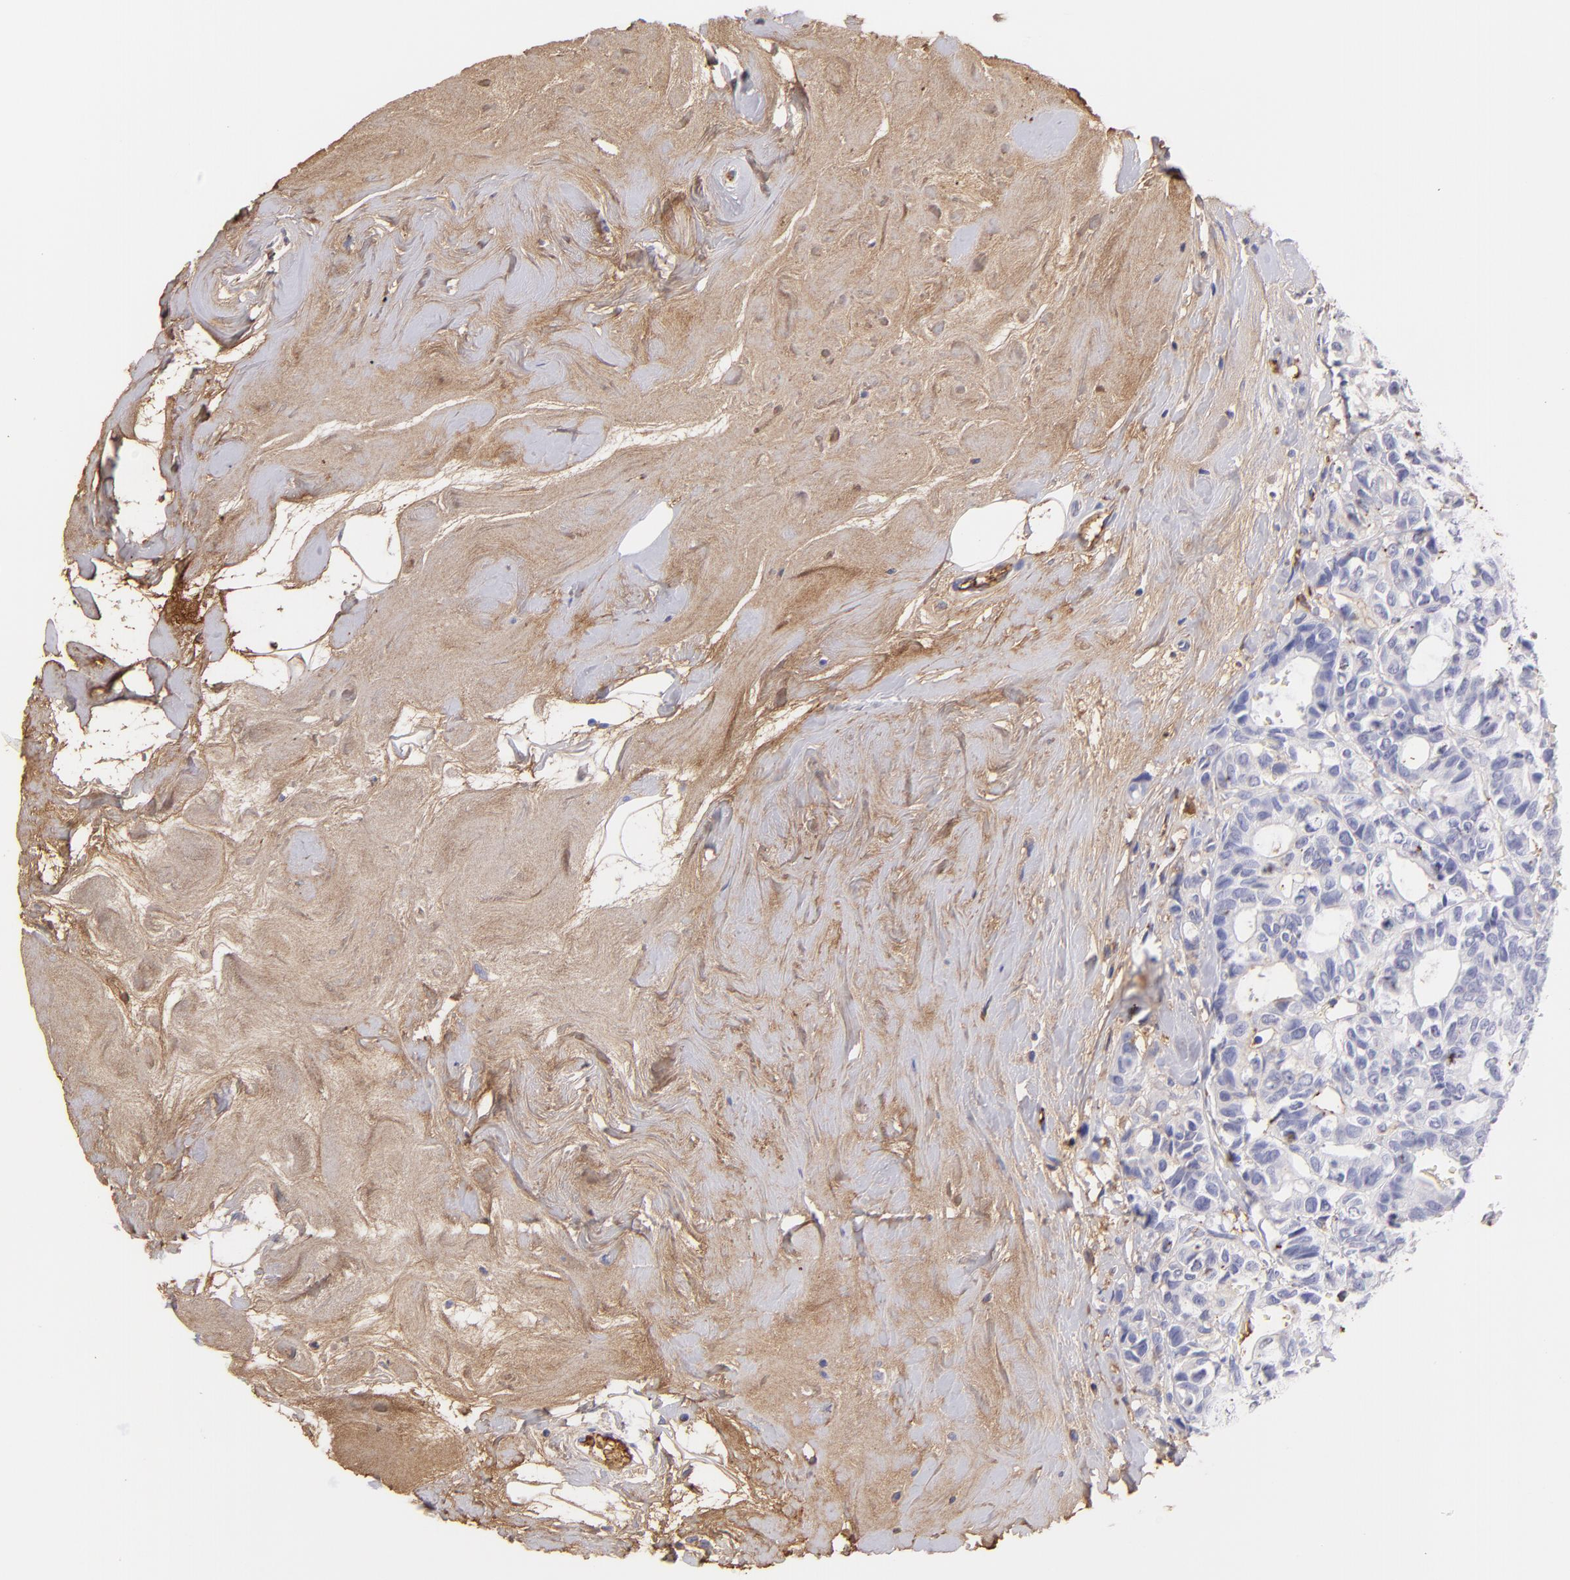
{"staining": {"intensity": "negative", "quantity": "none", "location": "none"}, "tissue": "breast cancer", "cell_type": "Tumor cells", "image_type": "cancer", "snomed": [{"axis": "morphology", "description": "Duct carcinoma"}, {"axis": "topography", "description": "Breast"}], "caption": "A photomicrograph of human breast cancer is negative for staining in tumor cells.", "gene": "FGB", "patient": {"sex": "female", "age": 69}}